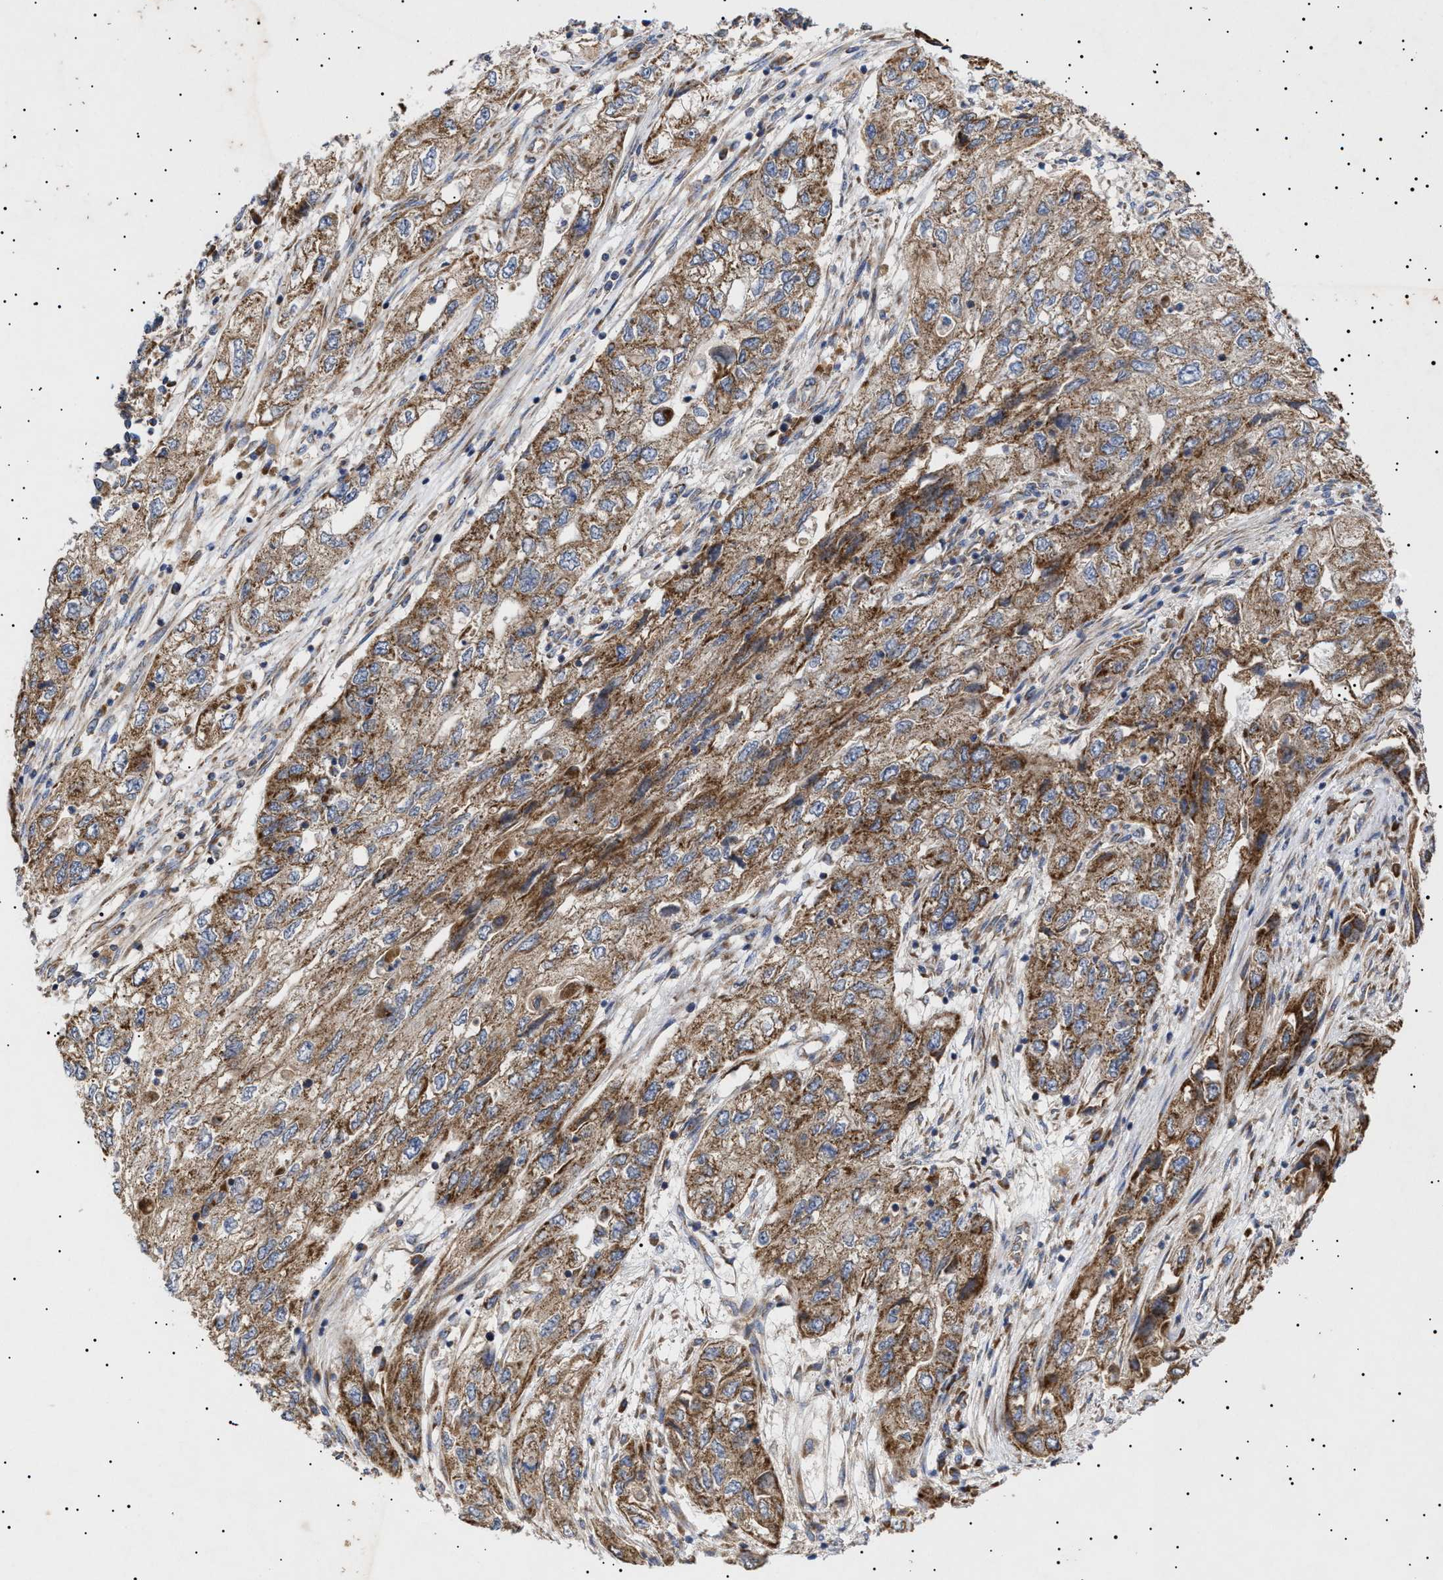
{"staining": {"intensity": "moderate", "quantity": ">75%", "location": "cytoplasmic/membranous"}, "tissue": "endometrial cancer", "cell_type": "Tumor cells", "image_type": "cancer", "snomed": [{"axis": "morphology", "description": "Adenocarcinoma, NOS"}, {"axis": "topography", "description": "Endometrium"}], "caption": "A brown stain highlights moderate cytoplasmic/membranous staining of a protein in human endometrial adenocarcinoma tumor cells. (Stains: DAB in brown, nuclei in blue, Microscopy: brightfield microscopy at high magnification).", "gene": "MRPL10", "patient": {"sex": "female", "age": 49}}